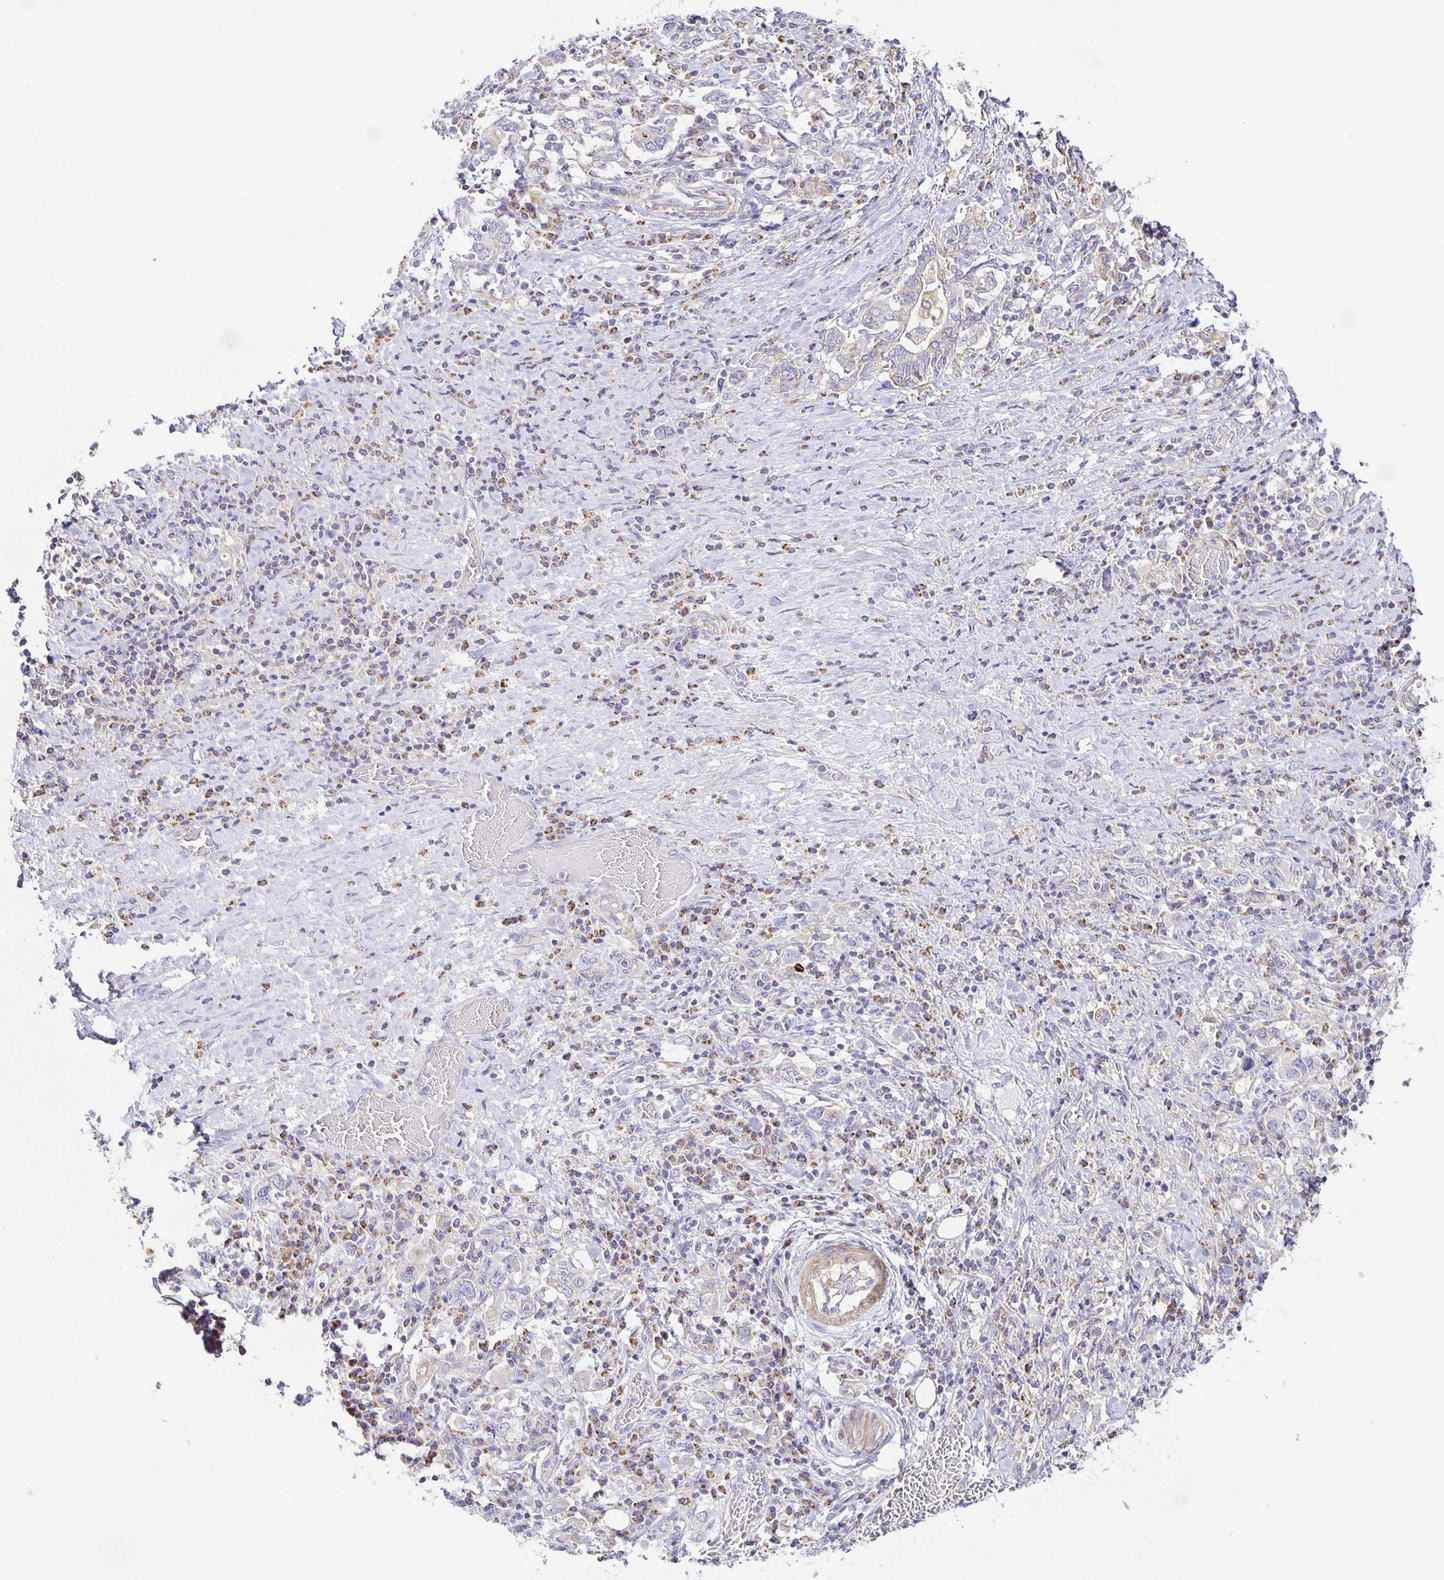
{"staining": {"intensity": "negative", "quantity": "none", "location": "none"}, "tissue": "stomach cancer", "cell_type": "Tumor cells", "image_type": "cancer", "snomed": [{"axis": "morphology", "description": "Adenocarcinoma, NOS"}, {"axis": "topography", "description": "Stomach, upper"}, {"axis": "topography", "description": "Stomach"}], "caption": "Stomach cancer (adenocarcinoma) was stained to show a protein in brown. There is no significant positivity in tumor cells.", "gene": "FLRT3", "patient": {"sex": "male", "age": 62}}